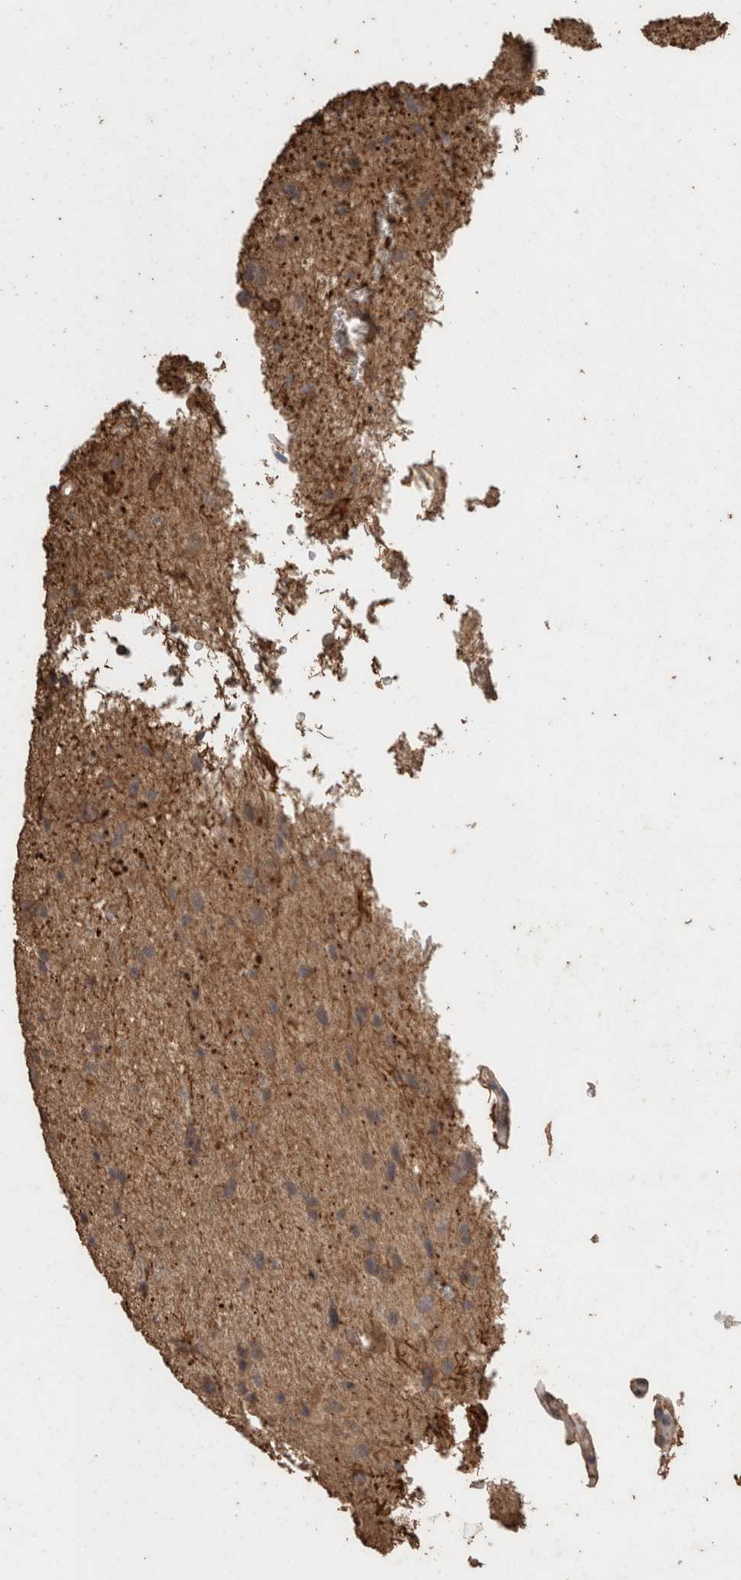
{"staining": {"intensity": "weak", "quantity": ">75%", "location": "cytoplasmic/membranous"}, "tissue": "glioma", "cell_type": "Tumor cells", "image_type": "cancer", "snomed": [{"axis": "morphology", "description": "Glioma, malignant, Low grade"}, {"axis": "topography", "description": "Brain"}], "caption": "Tumor cells display weak cytoplasmic/membranous staining in about >75% of cells in malignant glioma (low-grade).", "gene": "CX3CL1", "patient": {"sex": "male", "age": 77}}